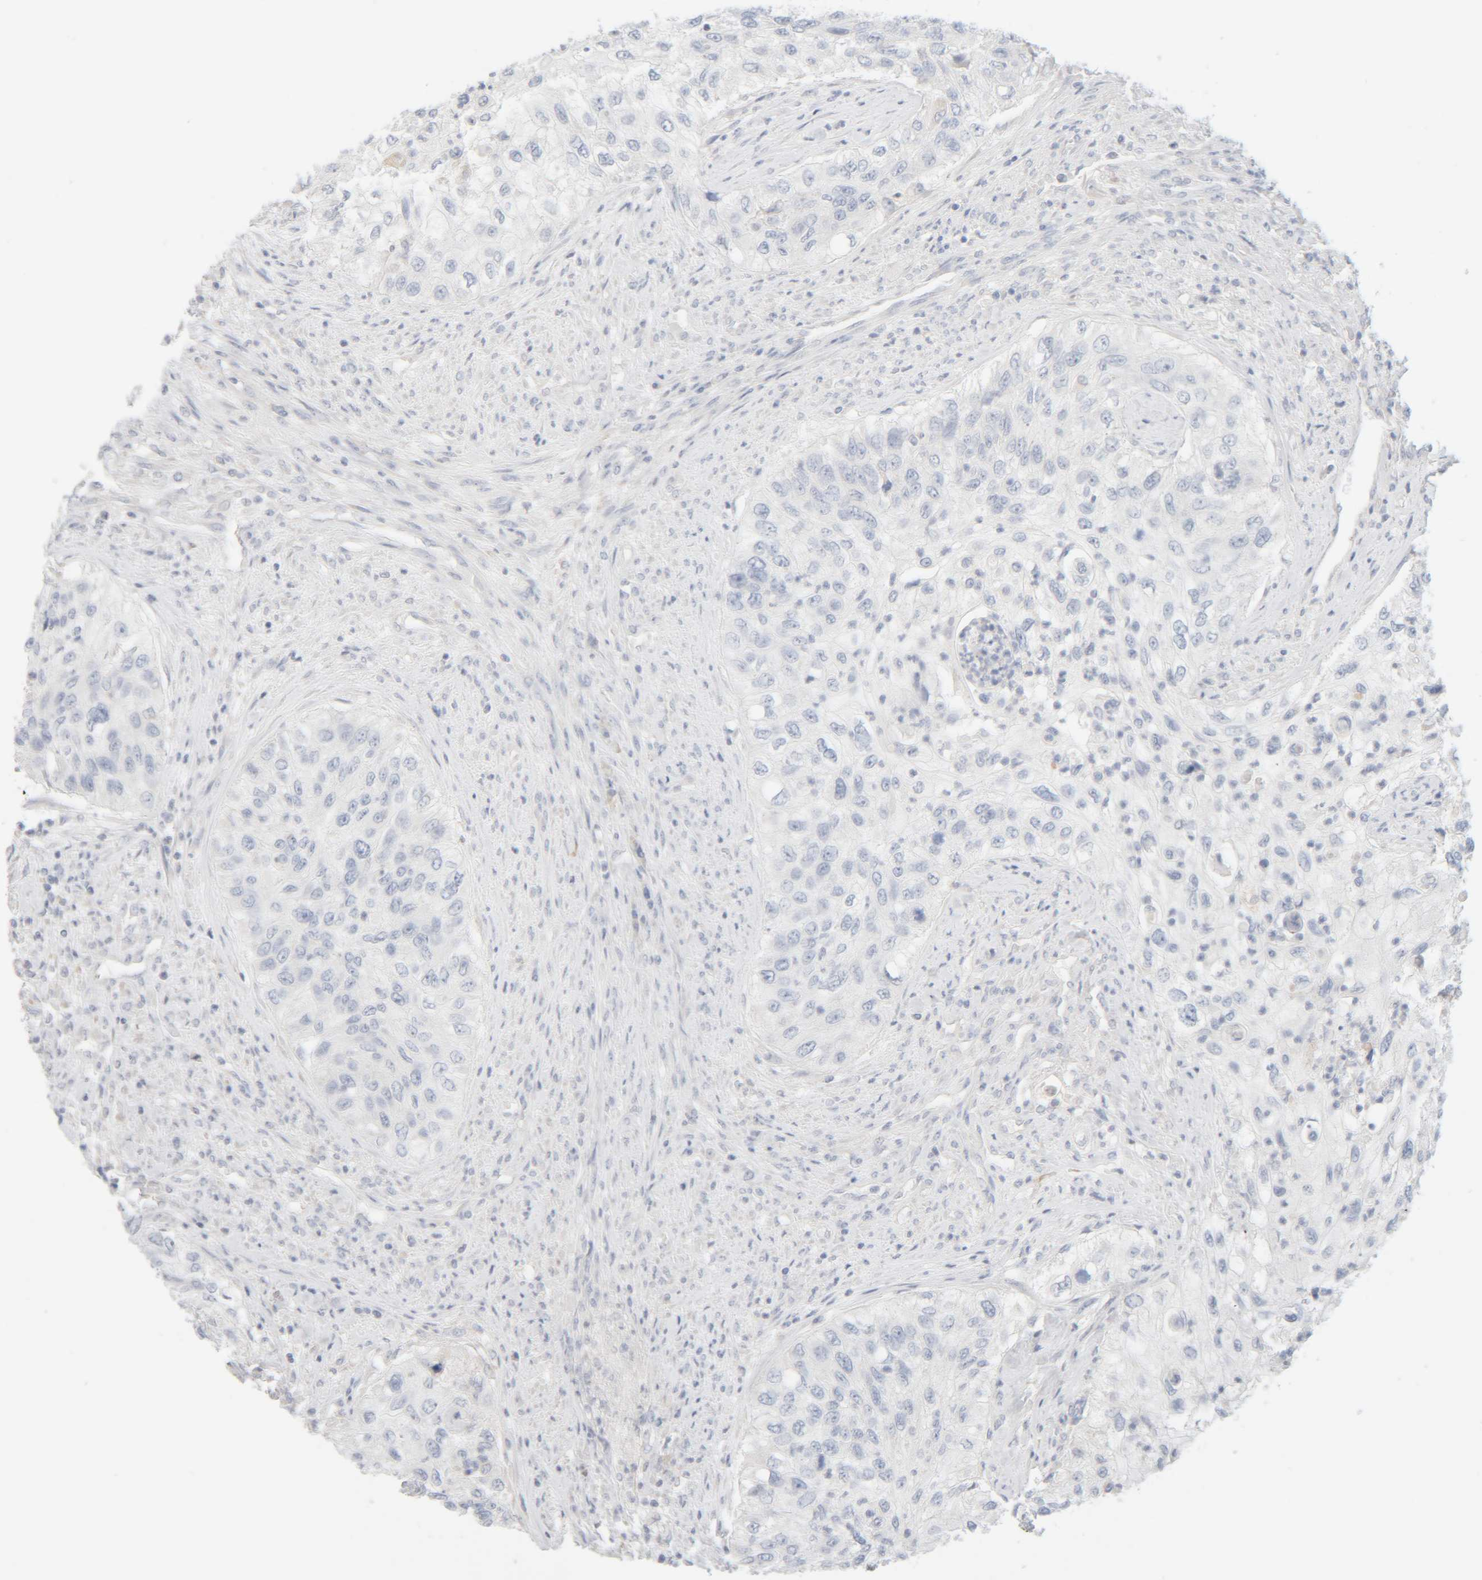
{"staining": {"intensity": "negative", "quantity": "none", "location": "none"}, "tissue": "urothelial cancer", "cell_type": "Tumor cells", "image_type": "cancer", "snomed": [{"axis": "morphology", "description": "Urothelial carcinoma, High grade"}, {"axis": "topography", "description": "Urinary bladder"}], "caption": "Immunohistochemical staining of high-grade urothelial carcinoma demonstrates no significant positivity in tumor cells.", "gene": "RIDA", "patient": {"sex": "female", "age": 60}}